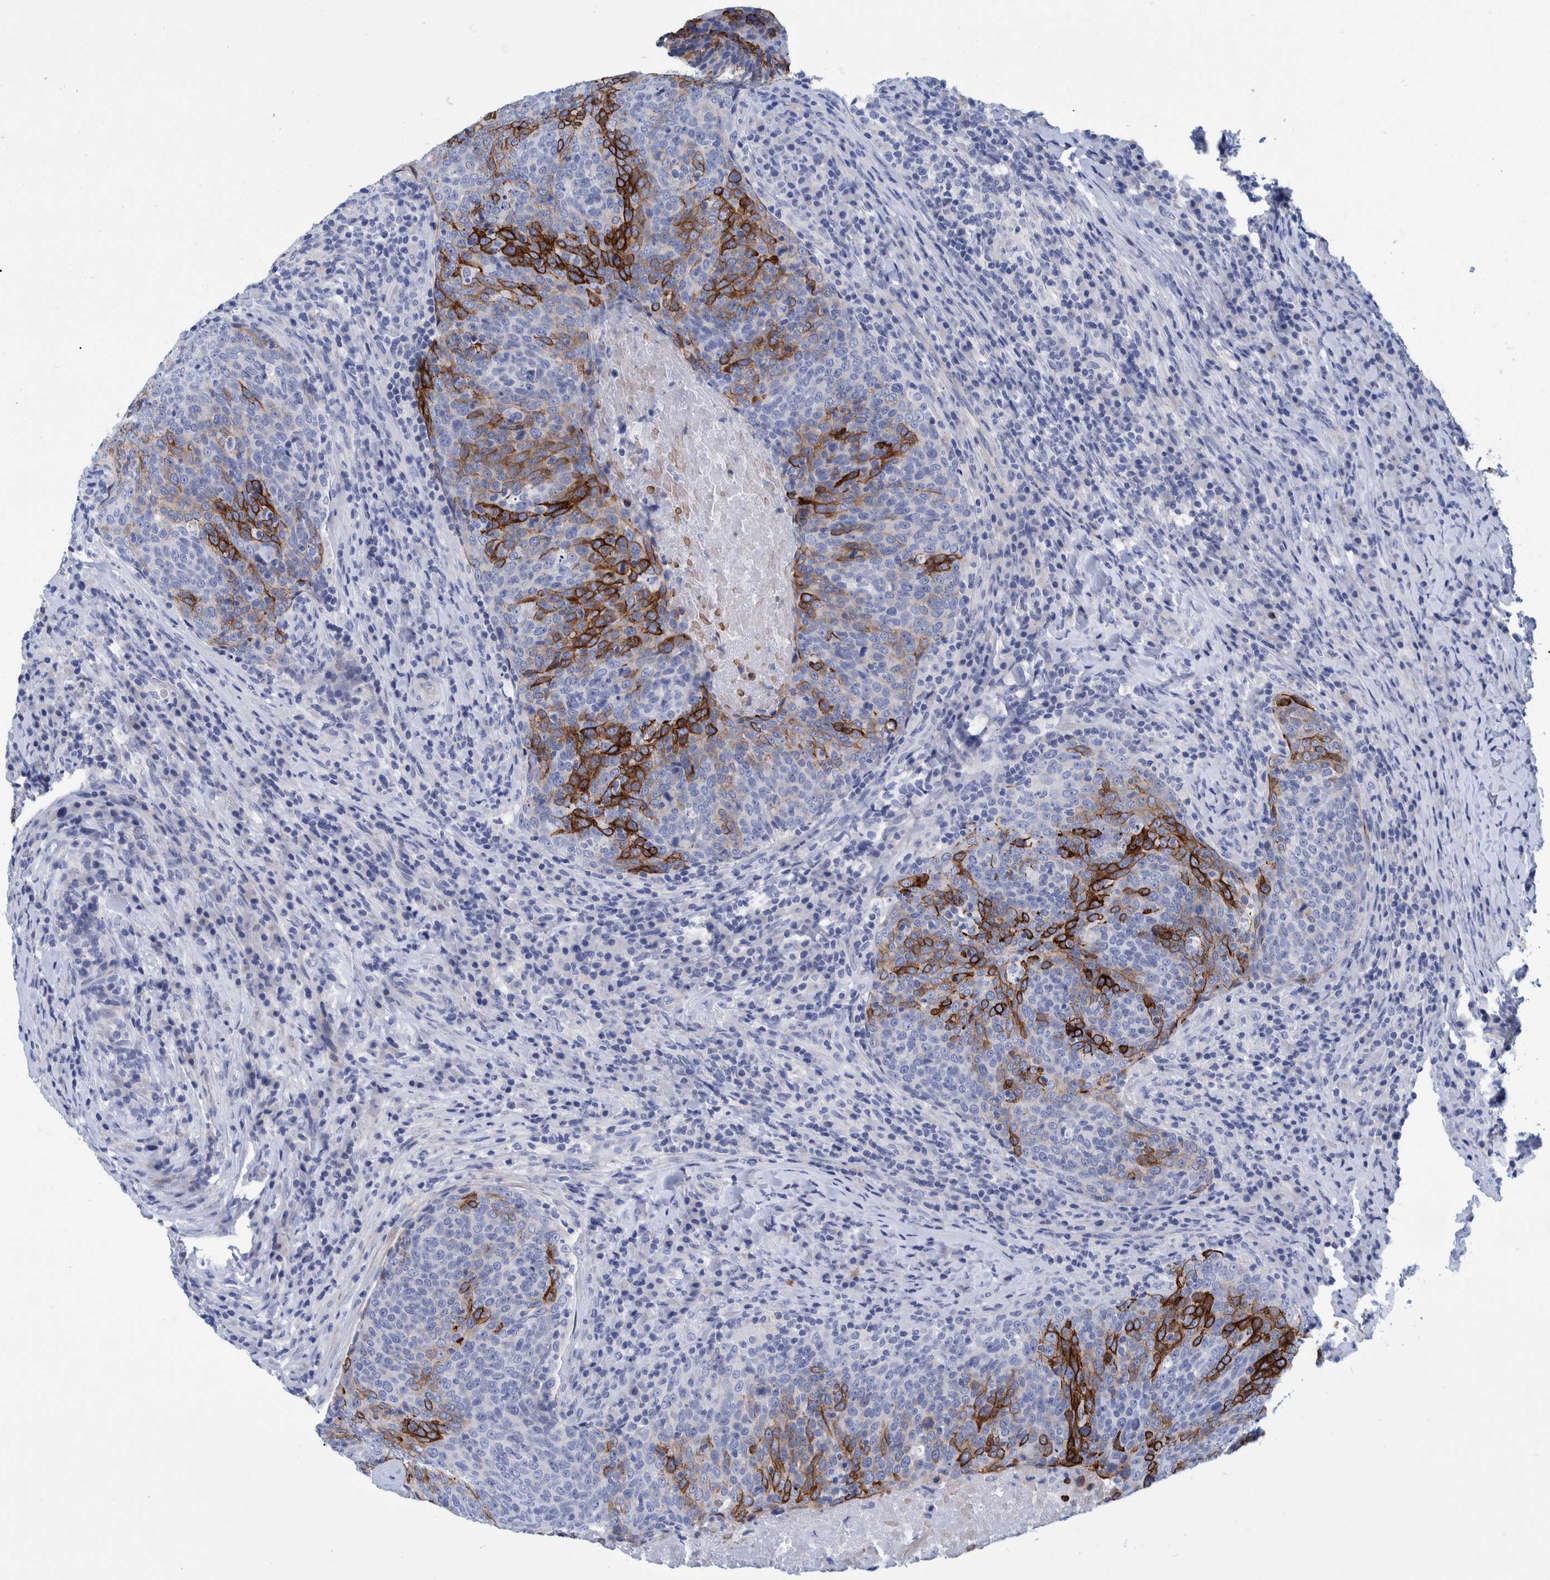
{"staining": {"intensity": "strong", "quantity": "25%-75%", "location": "cytoplasmic/membranous"}, "tissue": "head and neck cancer", "cell_type": "Tumor cells", "image_type": "cancer", "snomed": [{"axis": "morphology", "description": "Squamous cell carcinoma, NOS"}, {"axis": "morphology", "description": "Squamous cell carcinoma, metastatic, NOS"}, {"axis": "topography", "description": "Lymph node"}, {"axis": "topography", "description": "Head-Neck"}], "caption": "Head and neck metastatic squamous cell carcinoma stained for a protein (brown) exhibits strong cytoplasmic/membranous positive positivity in approximately 25%-75% of tumor cells.", "gene": "MKS1", "patient": {"sex": "male", "age": 62}}